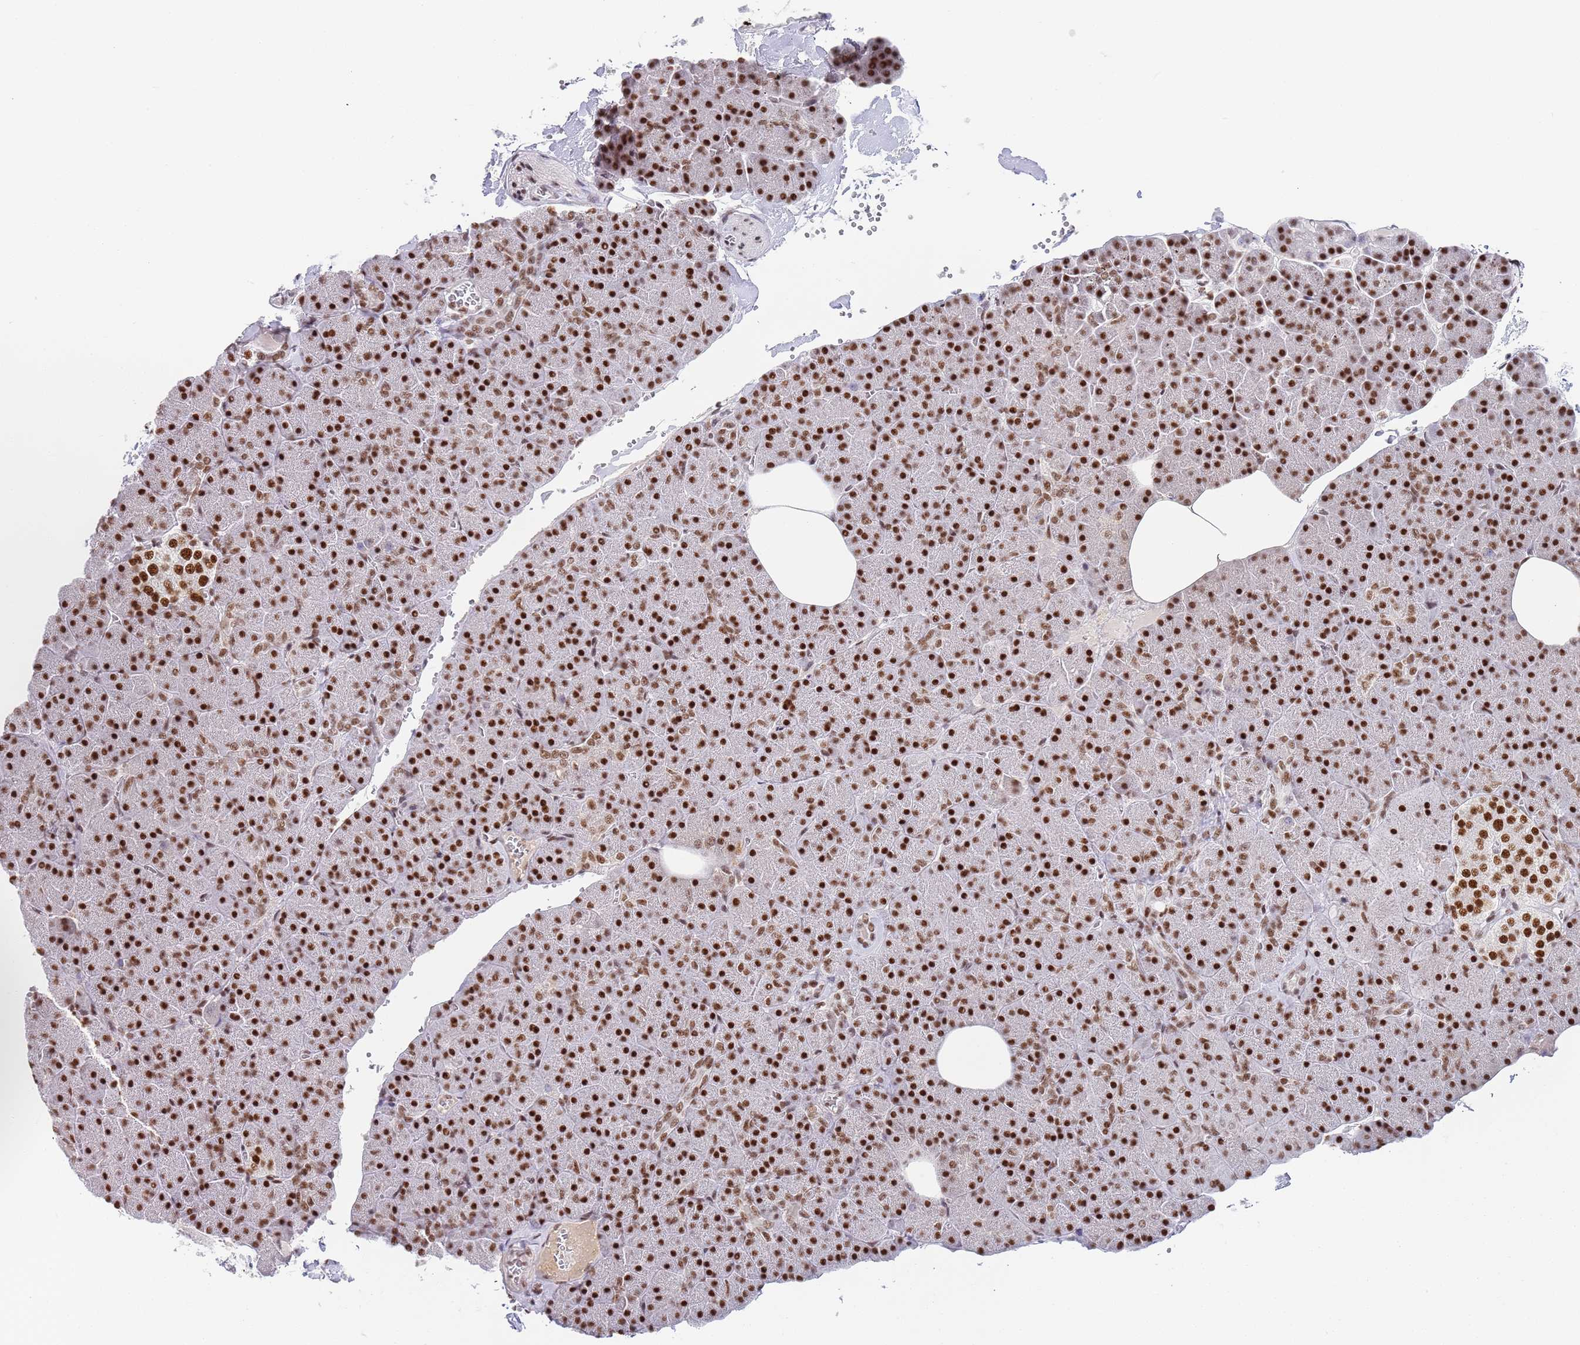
{"staining": {"intensity": "strong", "quantity": ">75%", "location": "nuclear"}, "tissue": "pancreas", "cell_type": "Exocrine glandular cells", "image_type": "normal", "snomed": [{"axis": "morphology", "description": "Normal tissue, NOS"}, {"axis": "morphology", "description": "Carcinoid, malignant, NOS"}, {"axis": "topography", "description": "Pancreas"}], "caption": "Brown immunohistochemical staining in normal human pancreas shows strong nuclear staining in approximately >75% of exocrine glandular cells. The staining is performed using DAB brown chromogen to label protein expression. The nuclei are counter-stained blue using hematoxylin.", "gene": "AKAP8L", "patient": {"sex": "female", "age": 35}}